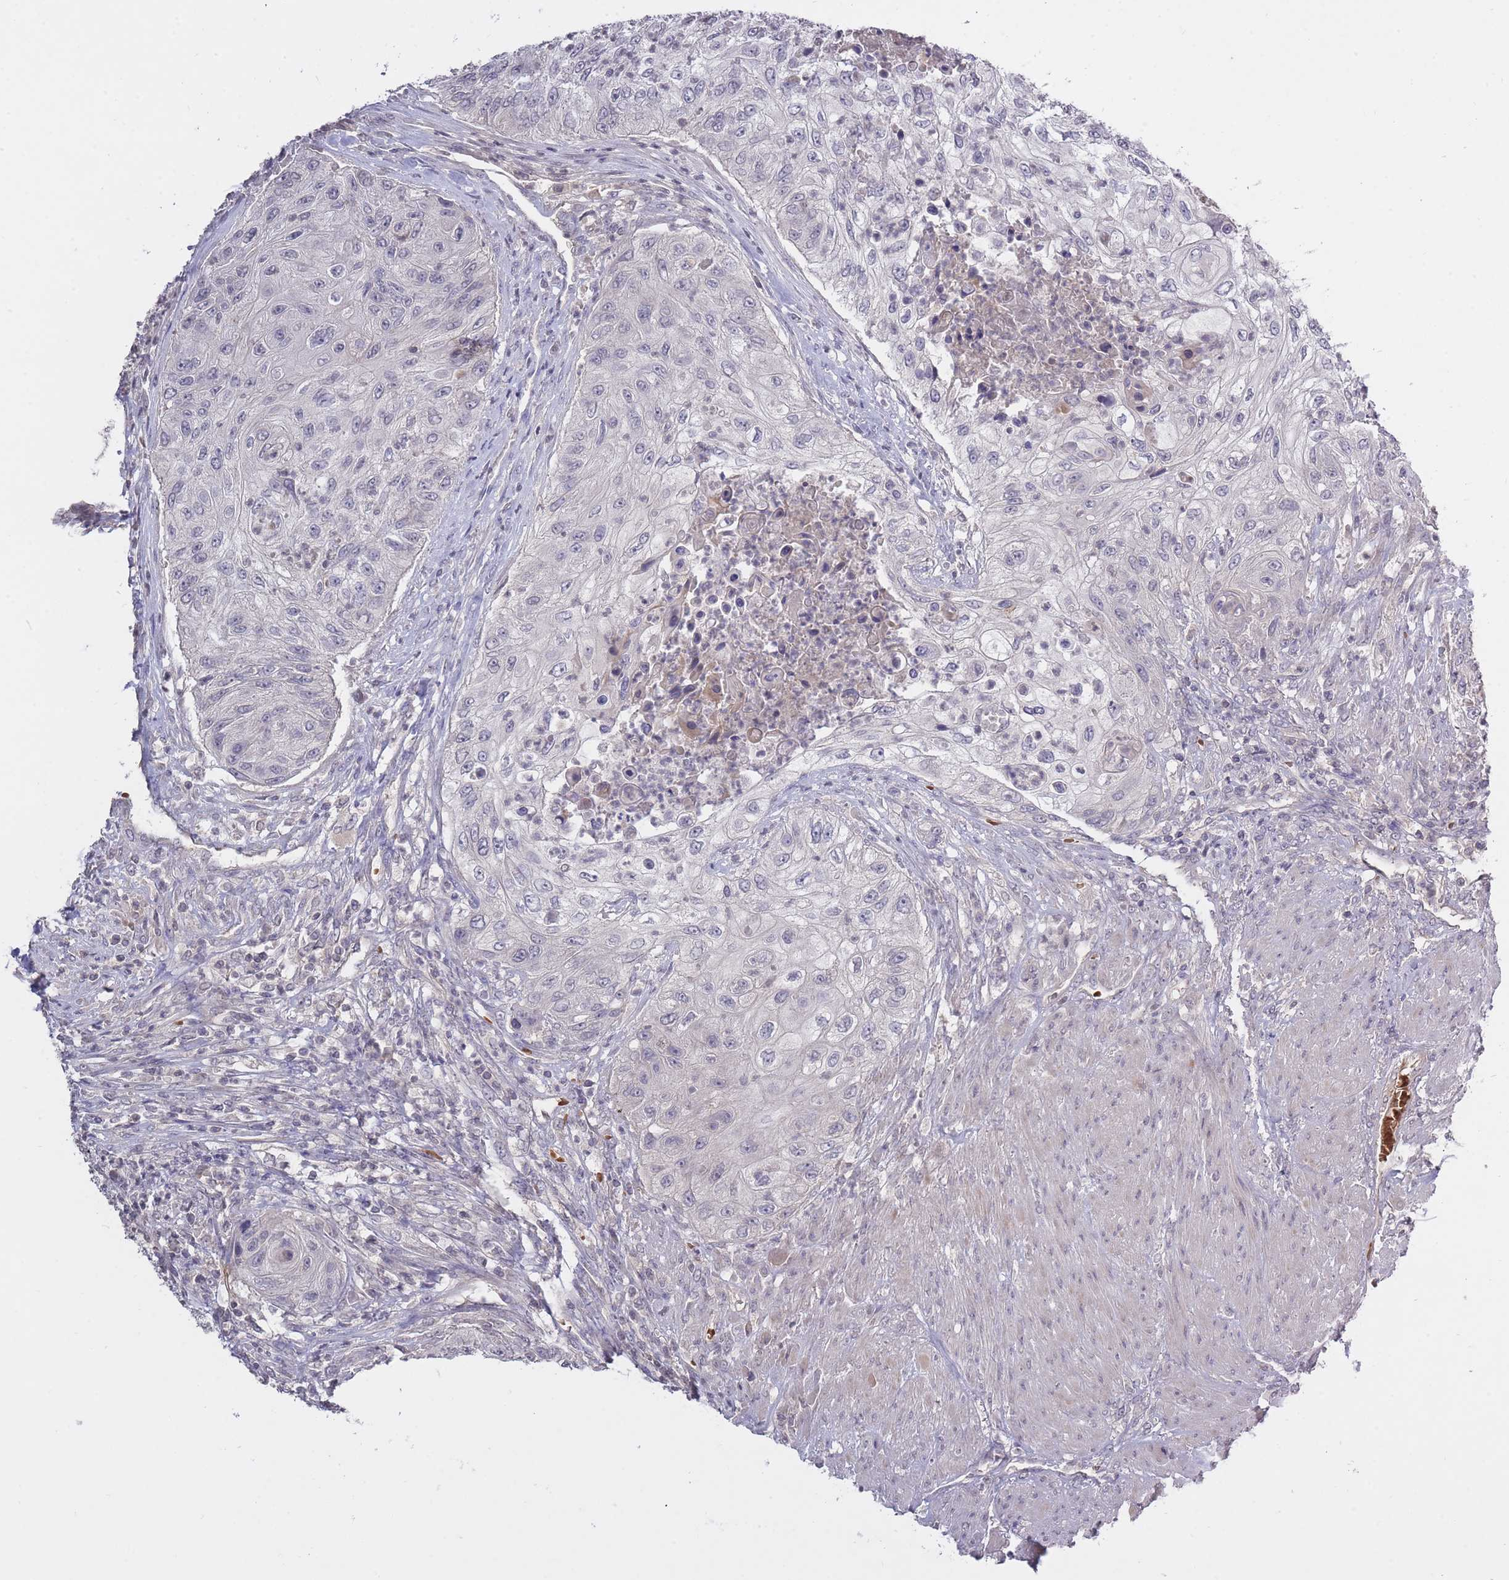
{"staining": {"intensity": "negative", "quantity": "none", "location": "none"}, "tissue": "urothelial cancer", "cell_type": "Tumor cells", "image_type": "cancer", "snomed": [{"axis": "morphology", "description": "Urothelial carcinoma, High grade"}, {"axis": "topography", "description": "Urinary bladder"}], "caption": "The micrograph exhibits no staining of tumor cells in urothelial cancer.", "gene": "ADCYAP1R1", "patient": {"sex": "female", "age": 60}}